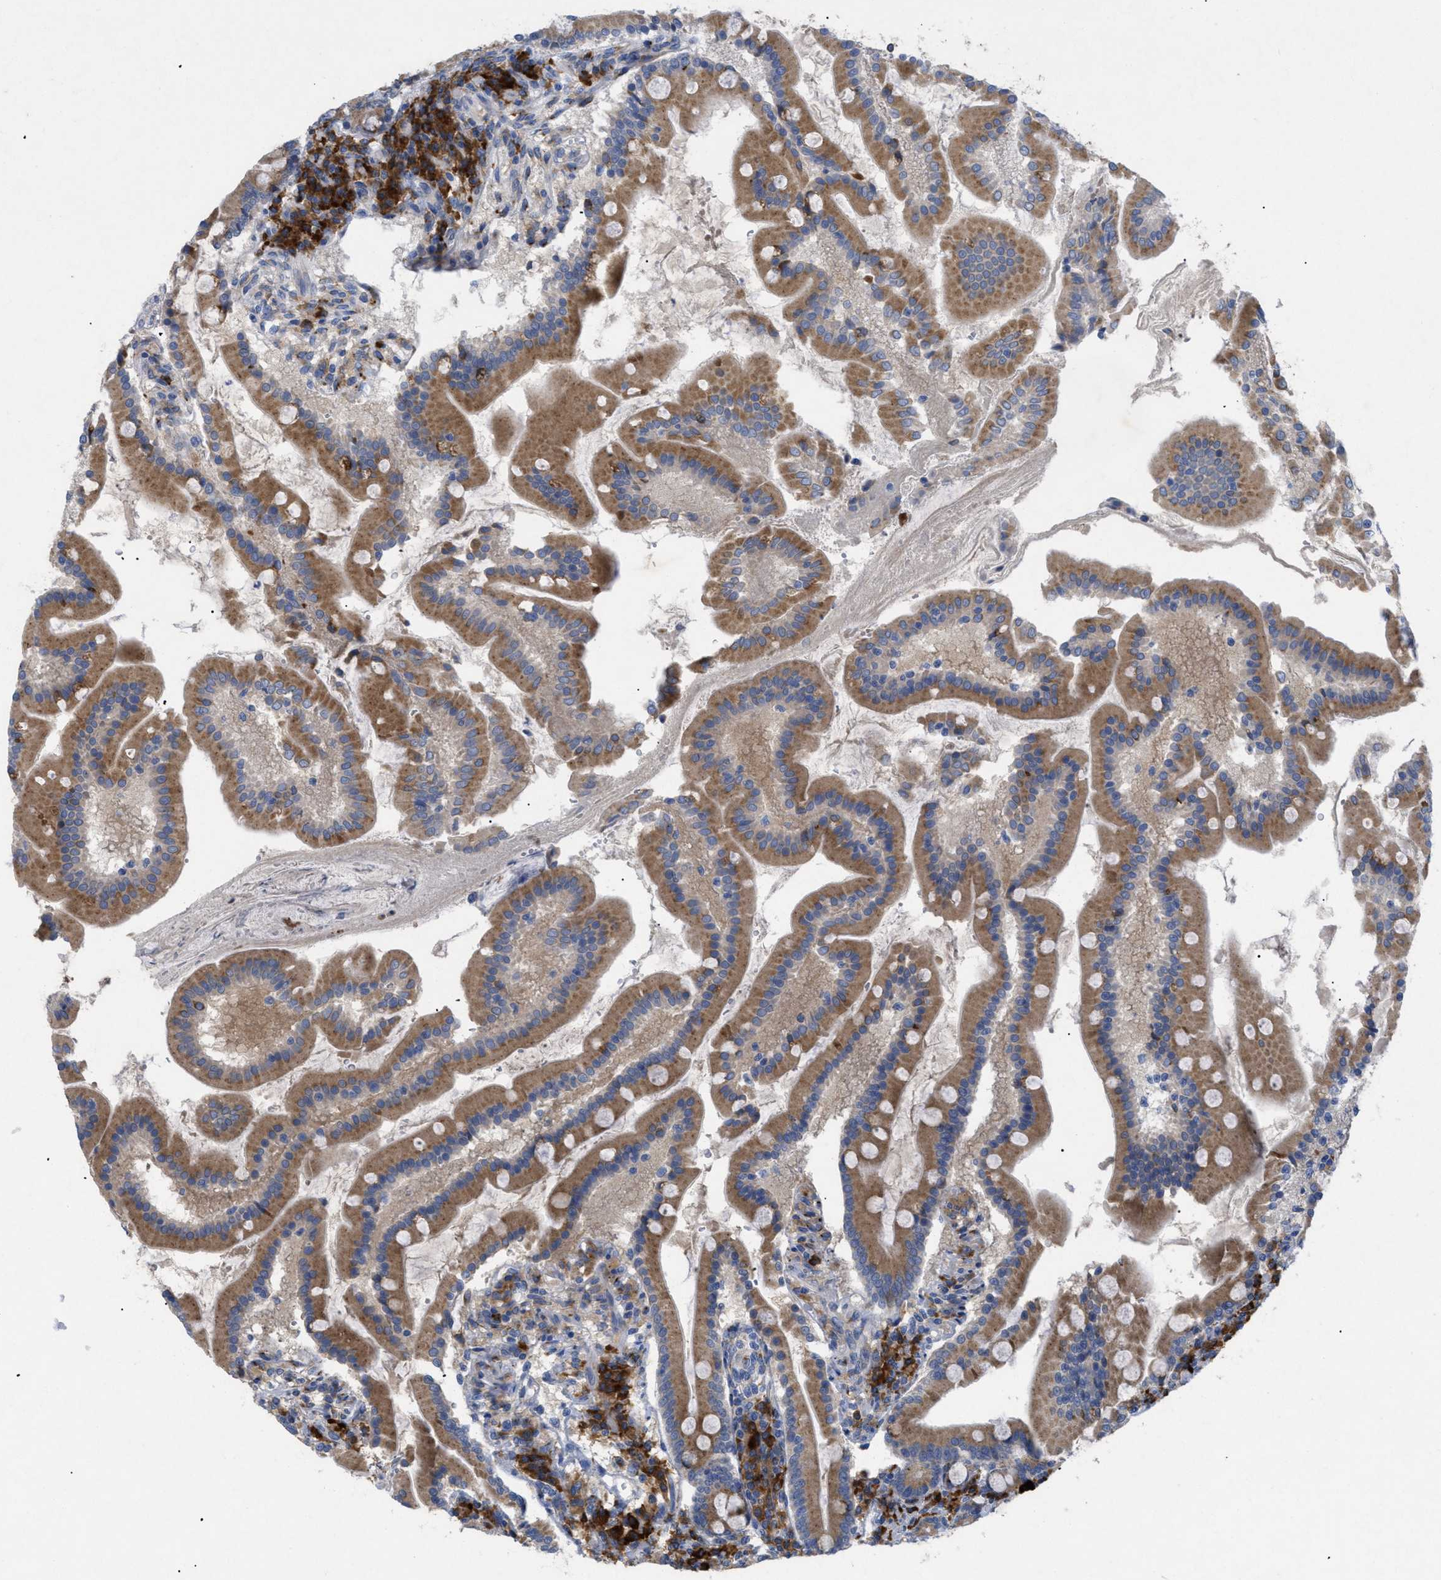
{"staining": {"intensity": "moderate", "quantity": ">75%", "location": "cytoplasmic/membranous"}, "tissue": "duodenum", "cell_type": "Glandular cells", "image_type": "normal", "snomed": [{"axis": "morphology", "description": "Normal tissue, NOS"}, {"axis": "topography", "description": "Duodenum"}], "caption": "Duodenum stained for a protein (brown) reveals moderate cytoplasmic/membranous positive expression in about >75% of glandular cells.", "gene": "SLC50A1", "patient": {"sex": "male", "age": 50}}